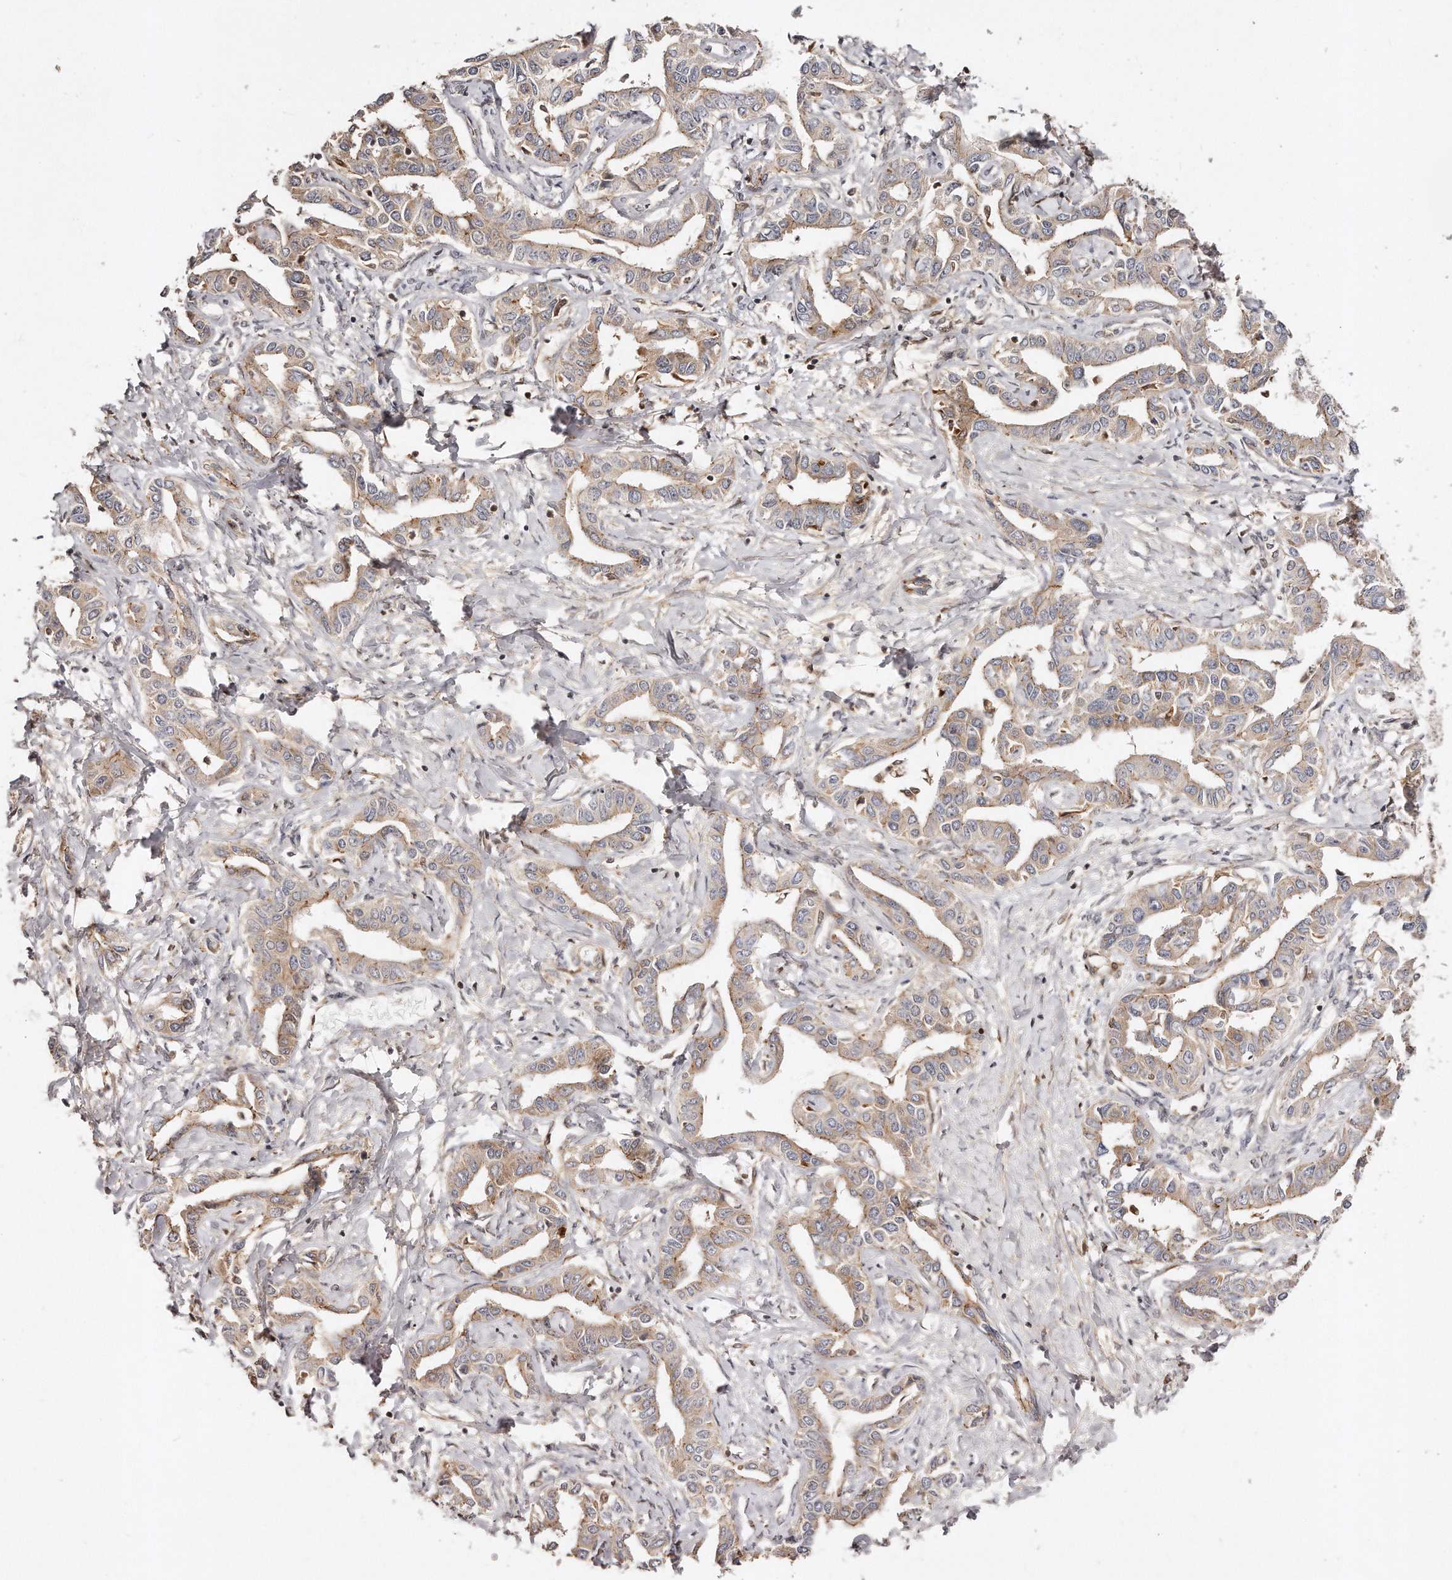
{"staining": {"intensity": "weak", "quantity": ">75%", "location": "cytoplasmic/membranous"}, "tissue": "liver cancer", "cell_type": "Tumor cells", "image_type": "cancer", "snomed": [{"axis": "morphology", "description": "Cholangiocarcinoma"}, {"axis": "topography", "description": "Liver"}], "caption": "Immunohistochemical staining of cholangiocarcinoma (liver) exhibits weak cytoplasmic/membranous protein expression in about >75% of tumor cells.", "gene": "GBP4", "patient": {"sex": "male", "age": 59}}